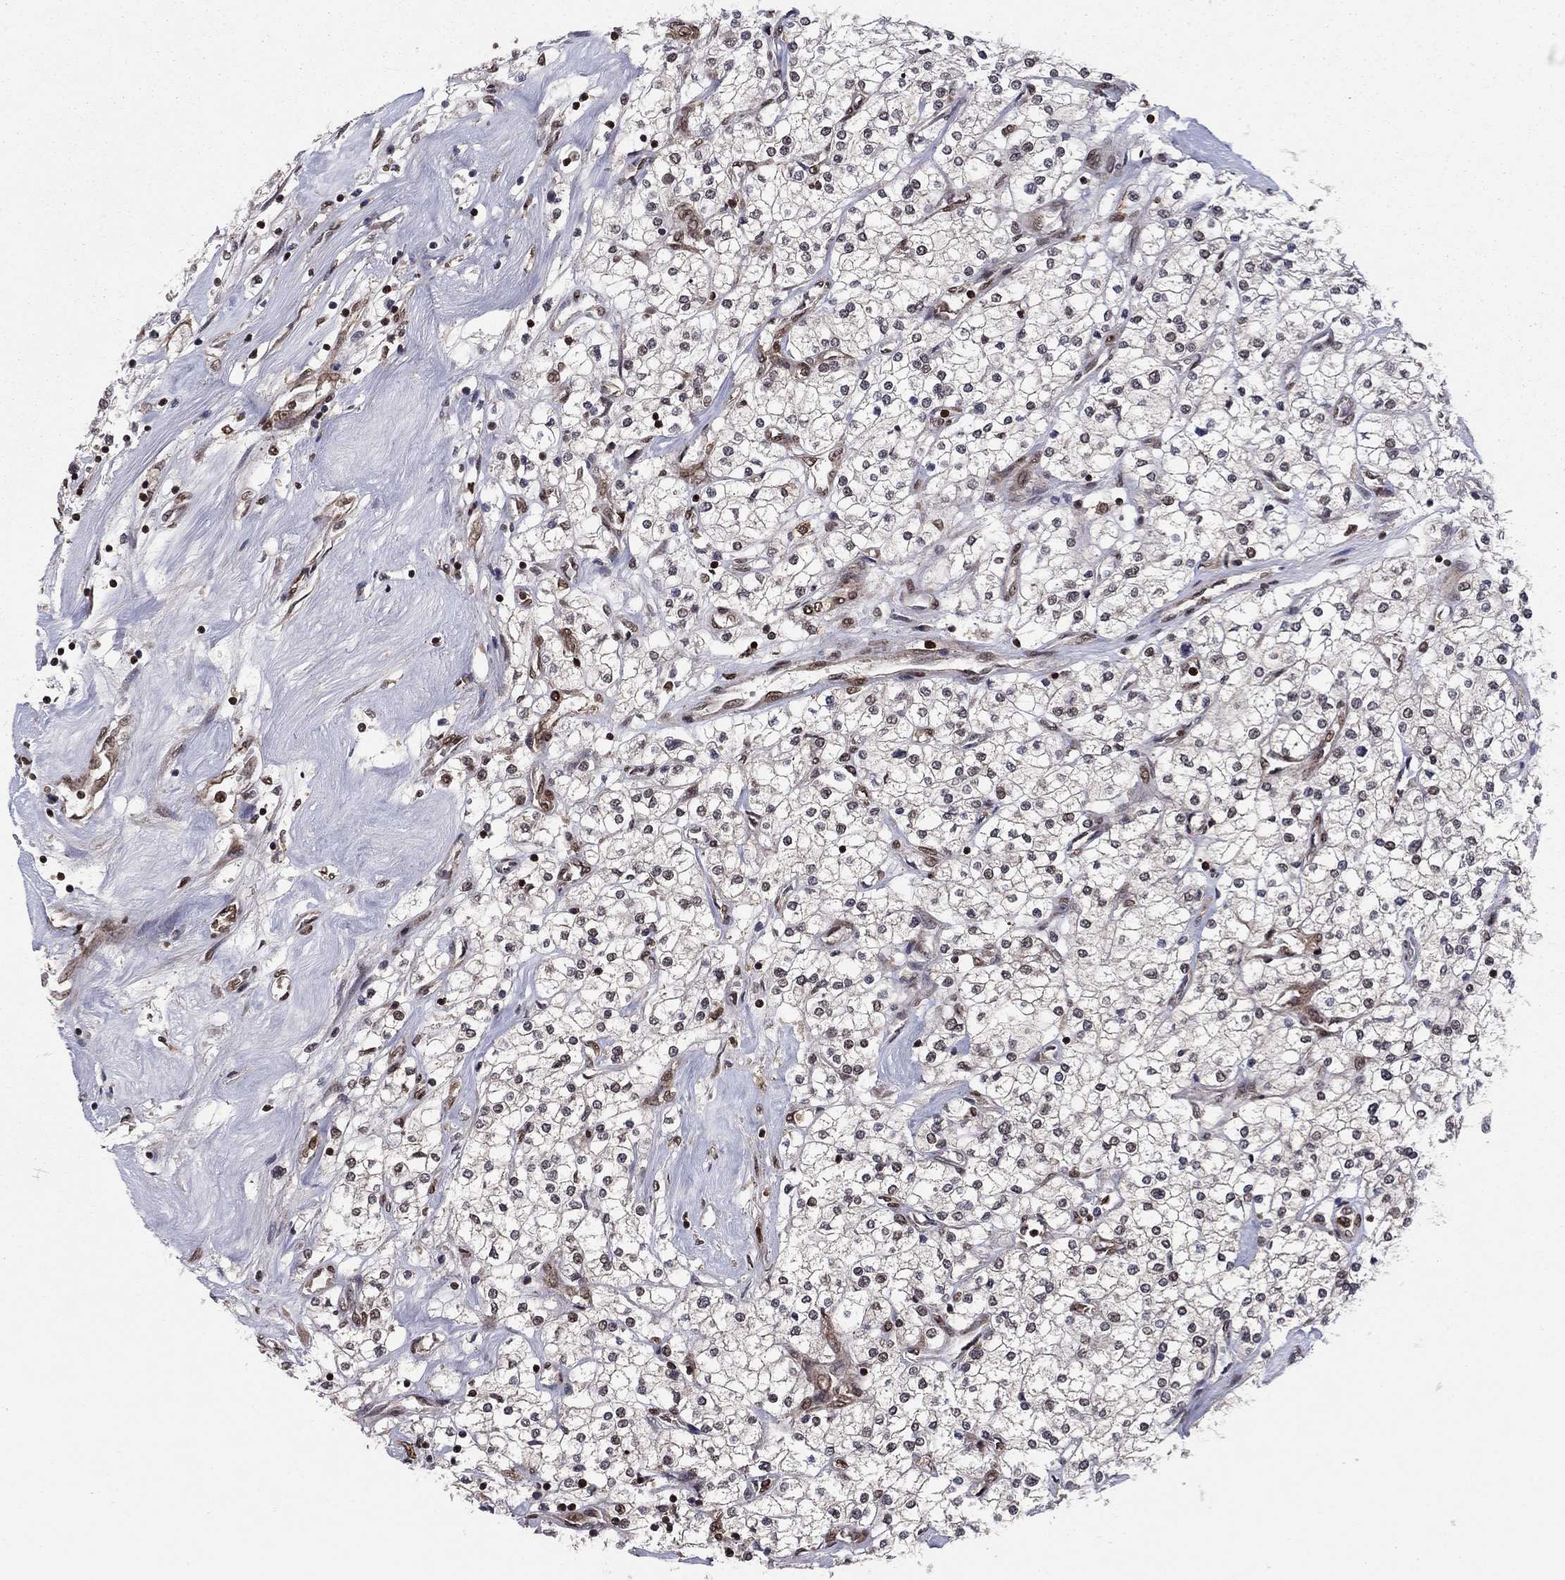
{"staining": {"intensity": "moderate", "quantity": "<25%", "location": "nuclear"}, "tissue": "renal cancer", "cell_type": "Tumor cells", "image_type": "cancer", "snomed": [{"axis": "morphology", "description": "Adenocarcinoma, NOS"}, {"axis": "topography", "description": "Kidney"}], "caption": "Tumor cells display low levels of moderate nuclear positivity in approximately <25% of cells in renal cancer.", "gene": "SSX2IP", "patient": {"sex": "male", "age": 80}}